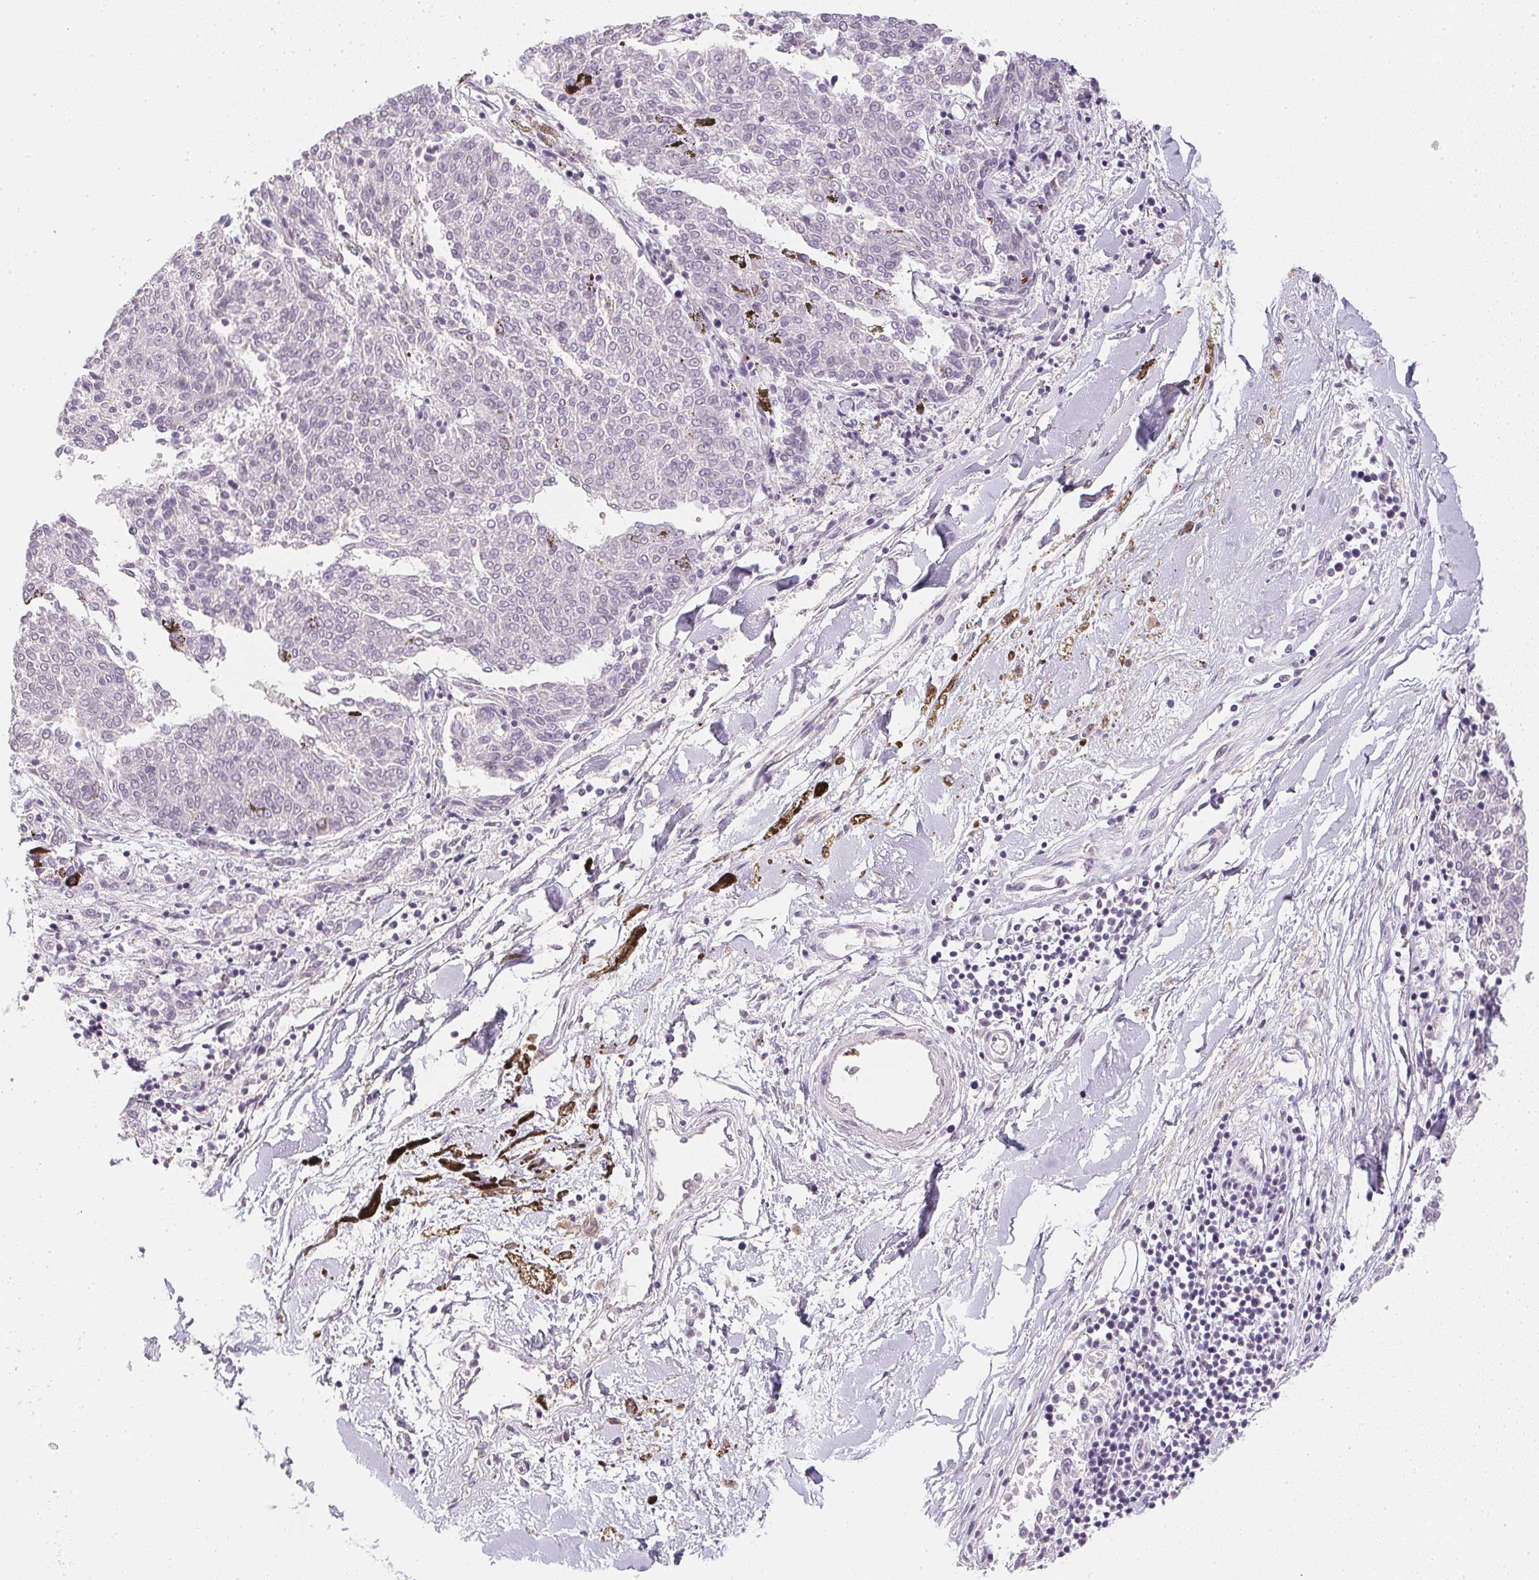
{"staining": {"intensity": "negative", "quantity": "none", "location": "none"}, "tissue": "melanoma", "cell_type": "Tumor cells", "image_type": "cancer", "snomed": [{"axis": "morphology", "description": "Malignant melanoma, NOS"}, {"axis": "topography", "description": "Skin"}], "caption": "Malignant melanoma was stained to show a protein in brown. There is no significant staining in tumor cells. Brightfield microscopy of immunohistochemistry stained with DAB (3,3'-diaminobenzidine) (brown) and hematoxylin (blue), captured at high magnification.", "gene": "PPY", "patient": {"sex": "female", "age": 72}}